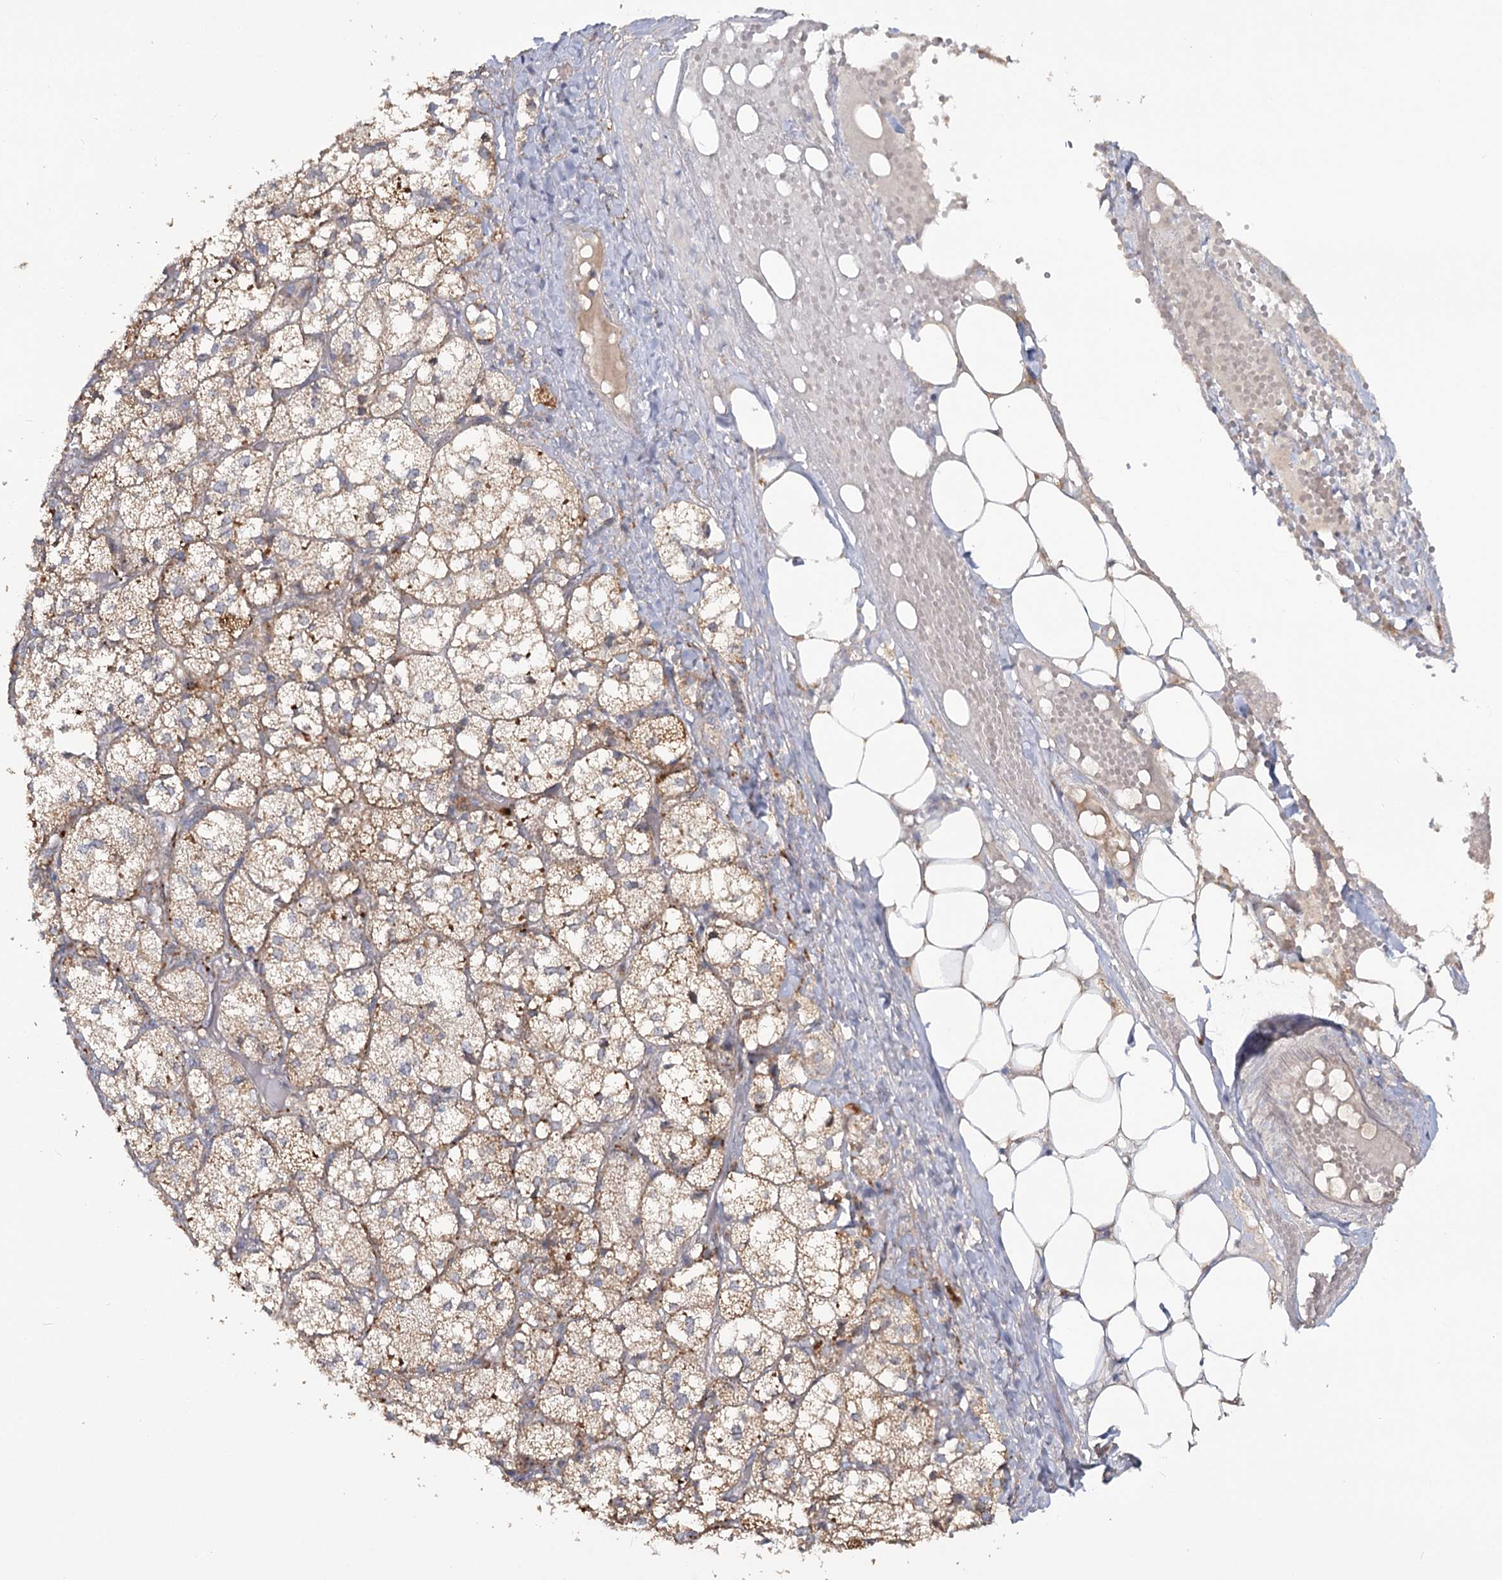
{"staining": {"intensity": "moderate", "quantity": "25%-75%", "location": "cytoplasmic/membranous"}, "tissue": "adrenal gland", "cell_type": "Glandular cells", "image_type": "normal", "snomed": [{"axis": "morphology", "description": "Normal tissue, NOS"}, {"axis": "topography", "description": "Adrenal gland"}], "caption": "This is an image of immunohistochemistry staining of normal adrenal gland, which shows moderate staining in the cytoplasmic/membranous of glandular cells.", "gene": "ANGPTL5", "patient": {"sex": "female", "age": 61}}